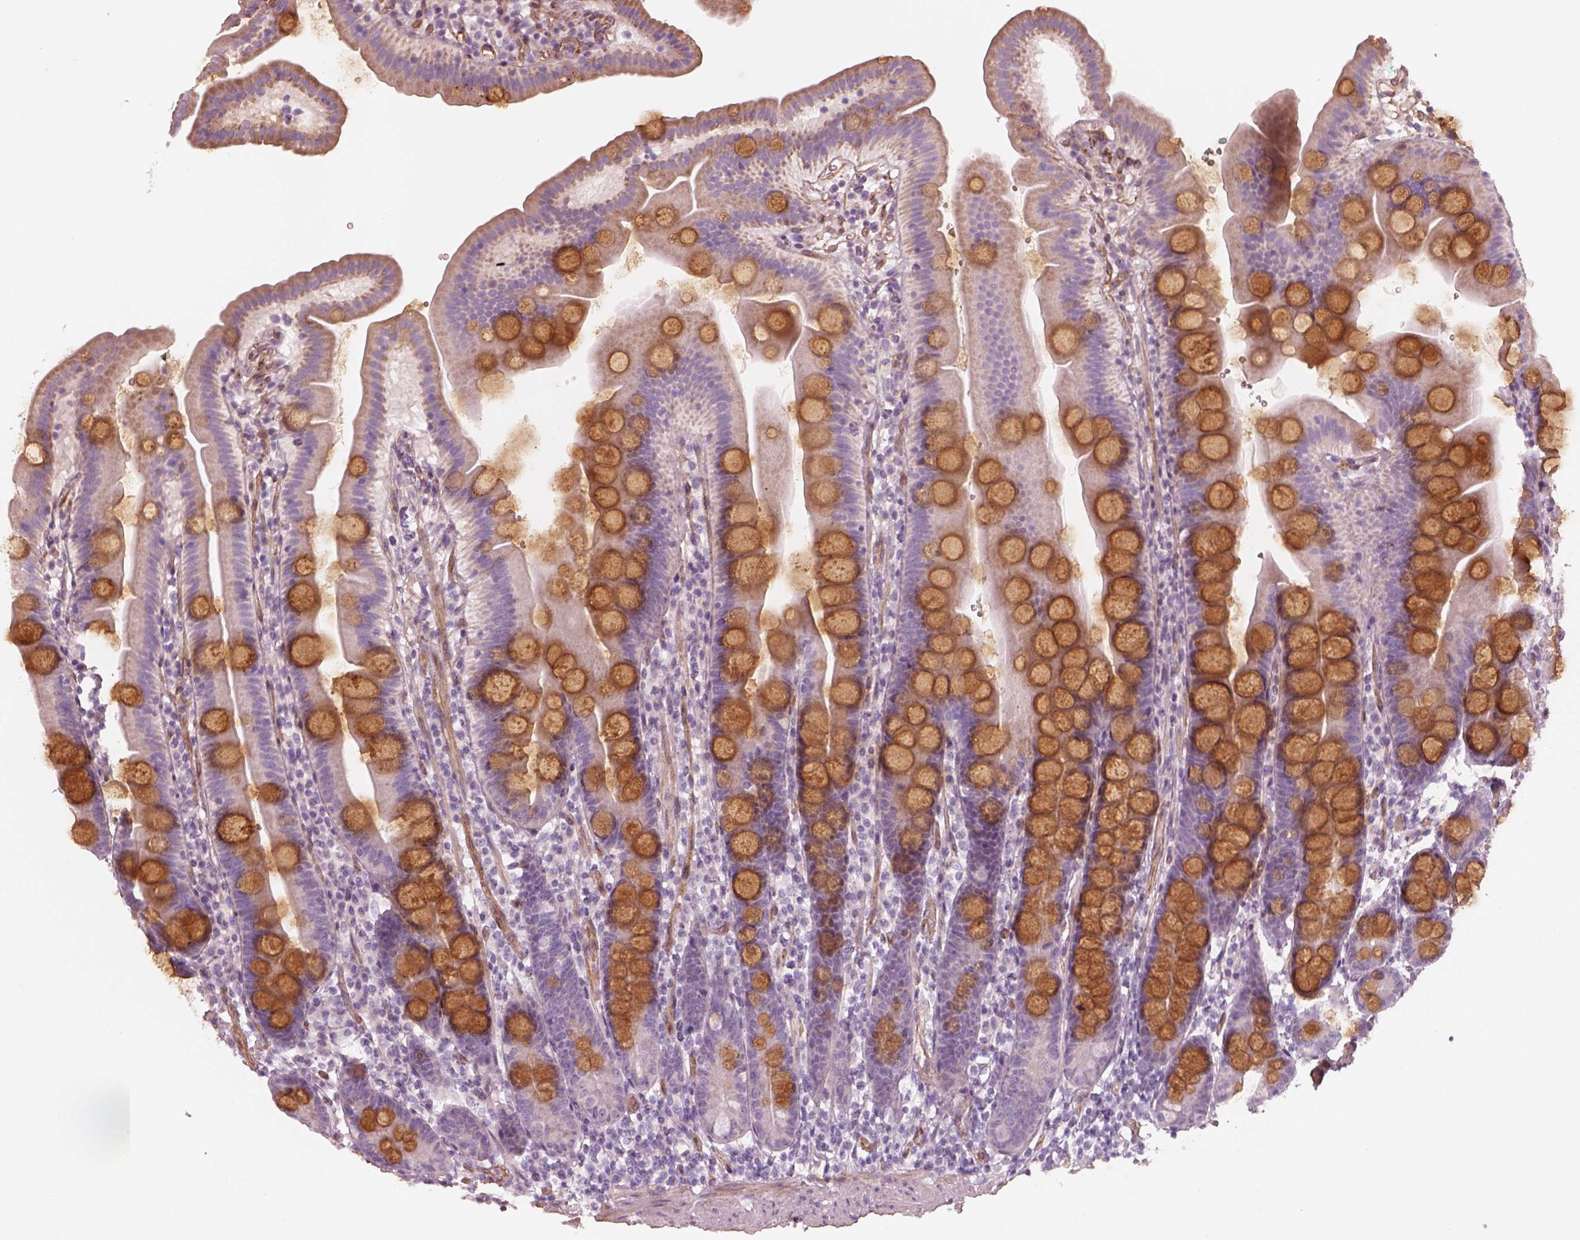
{"staining": {"intensity": "strong", "quantity": "<25%", "location": "cytoplasmic/membranous"}, "tissue": "duodenum", "cell_type": "Glandular cells", "image_type": "normal", "snomed": [{"axis": "morphology", "description": "Normal tissue, NOS"}, {"axis": "topography", "description": "Duodenum"}], "caption": "Brown immunohistochemical staining in normal duodenum exhibits strong cytoplasmic/membranous expression in about <25% of glandular cells. The staining is performed using DAB brown chromogen to label protein expression. The nuclei are counter-stained blue using hematoxylin.", "gene": "CRYM", "patient": {"sex": "female", "age": 67}}